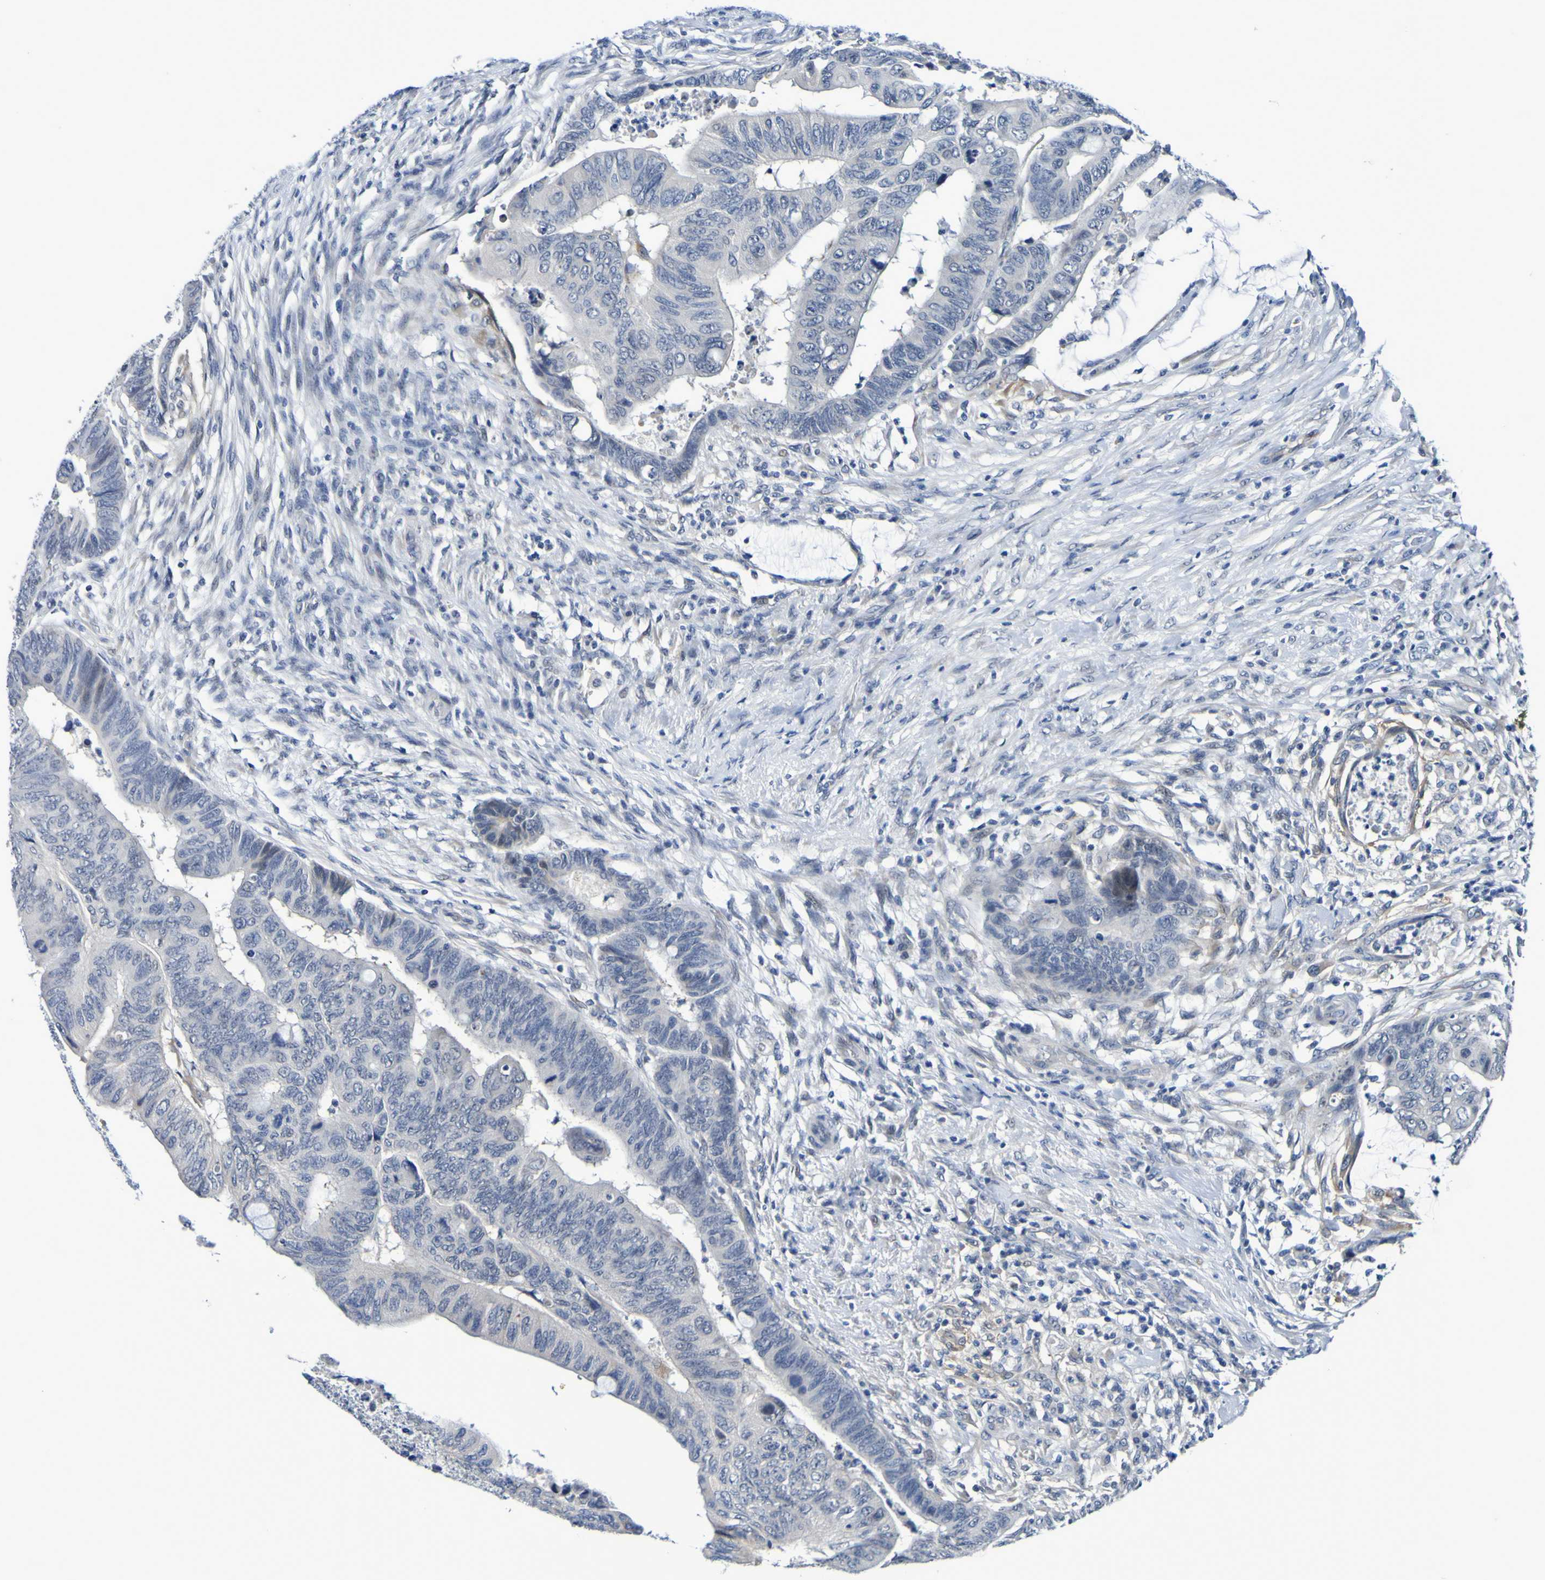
{"staining": {"intensity": "negative", "quantity": "none", "location": "none"}, "tissue": "colorectal cancer", "cell_type": "Tumor cells", "image_type": "cancer", "snomed": [{"axis": "morphology", "description": "Normal tissue, NOS"}, {"axis": "morphology", "description": "Adenocarcinoma, NOS"}, {"axis": "topography", "description": "Rectum"}, {"axis": "topography", "description": "Peripheral nerve tissue"}], "caption": "Immunohistochemistry (IHC) histopathology image of human colorectal adenocarcinoma stained for a protein (brown), which shows no positivity in tumor cells.", "gene": "VMA21", "patient": {"sex": "male", "age": 92}}